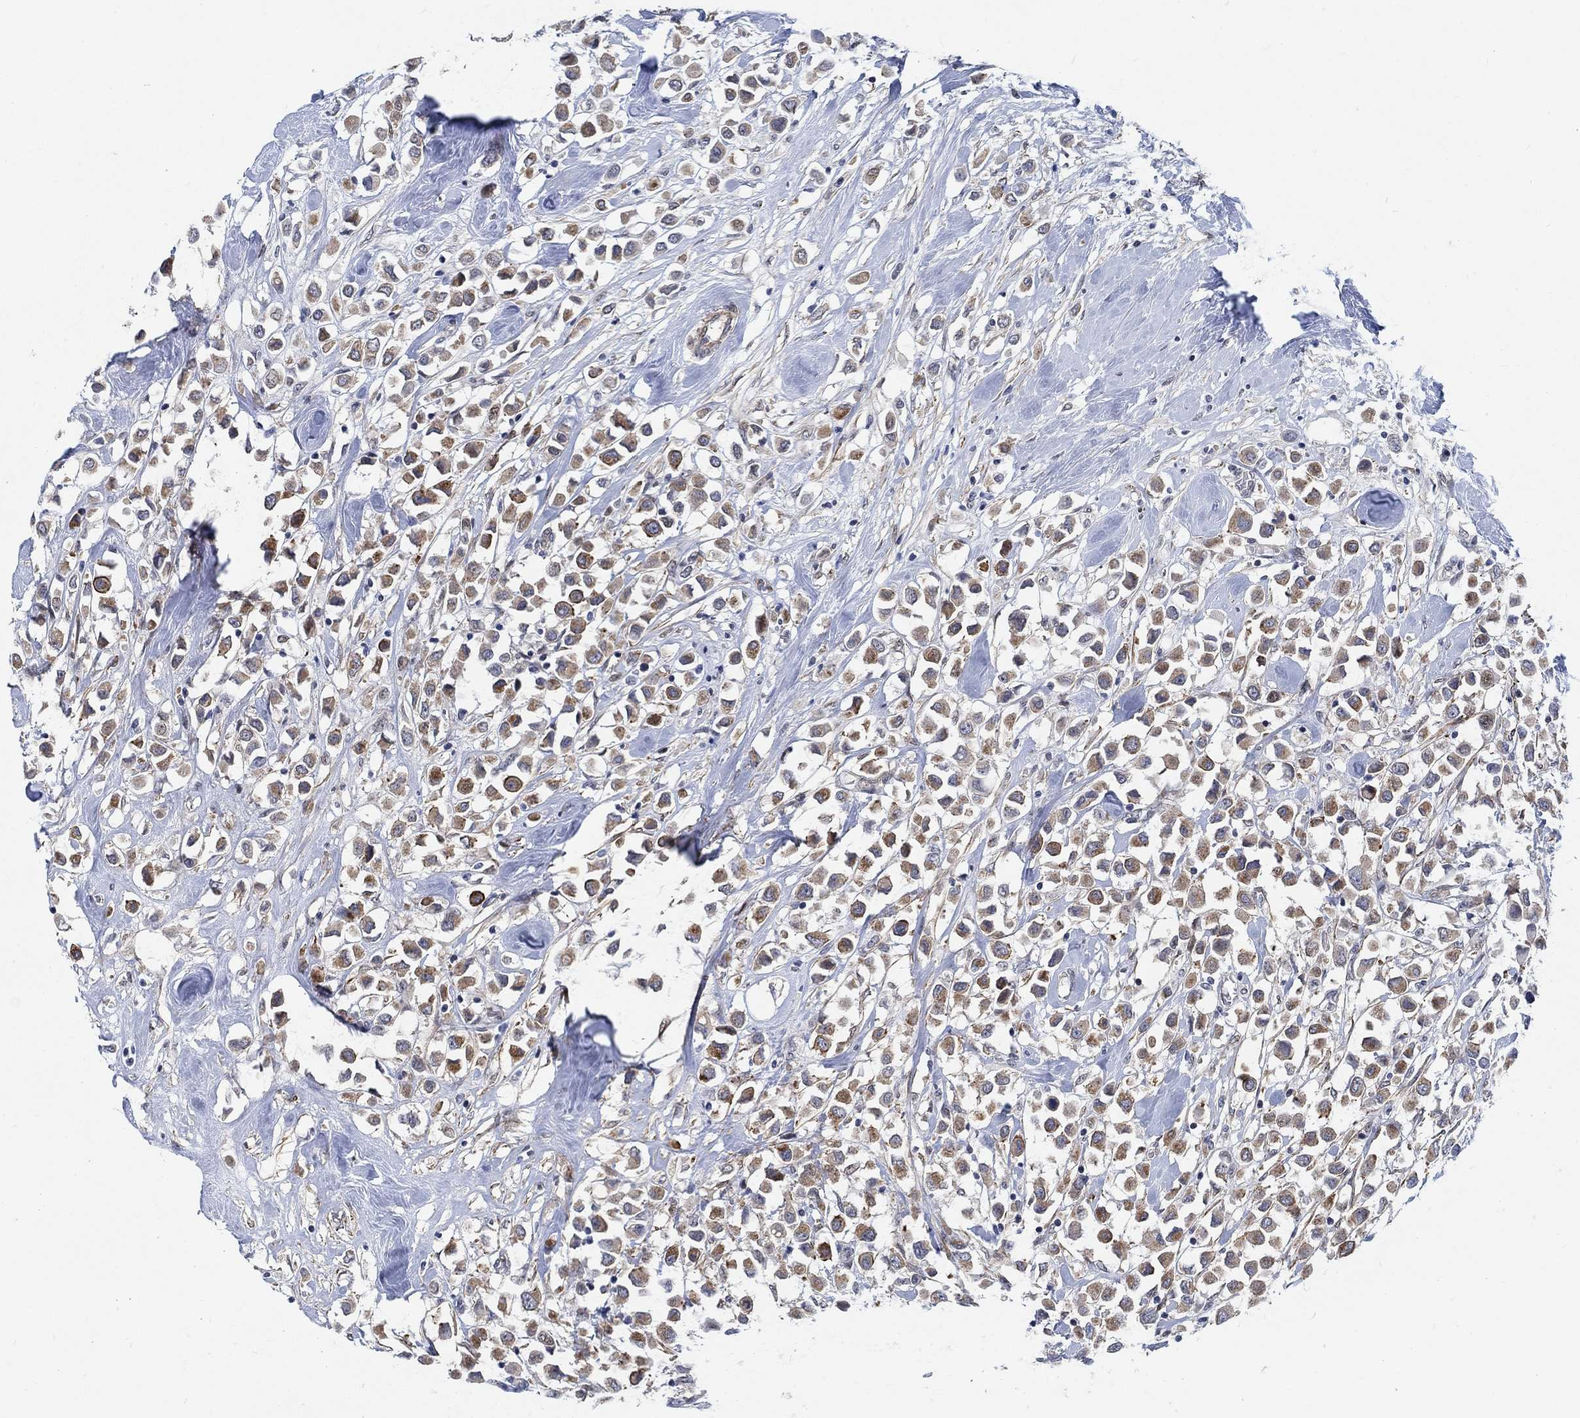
{"staining": {"intensity": "strong", "quantity": "25%-75%", "location": "cytoplasmic/membranous"}, "tissue": "breast cancer", "cell_type": "Tumor cells", "image_type": "cancer", "snomed": [{"axis": "morphology", "description": "Duct carcinoma"}, {"axis": "topography", "description": "Breast"}], "caption": "Human breast intraductal carcinoma stained with a brown dye exhibits strong cytoplasmic/membranous positive expression in about 25%-75% of tumor cells.", "gene": "KCNH8", "patient": {"sex": "female", "age": 61}}